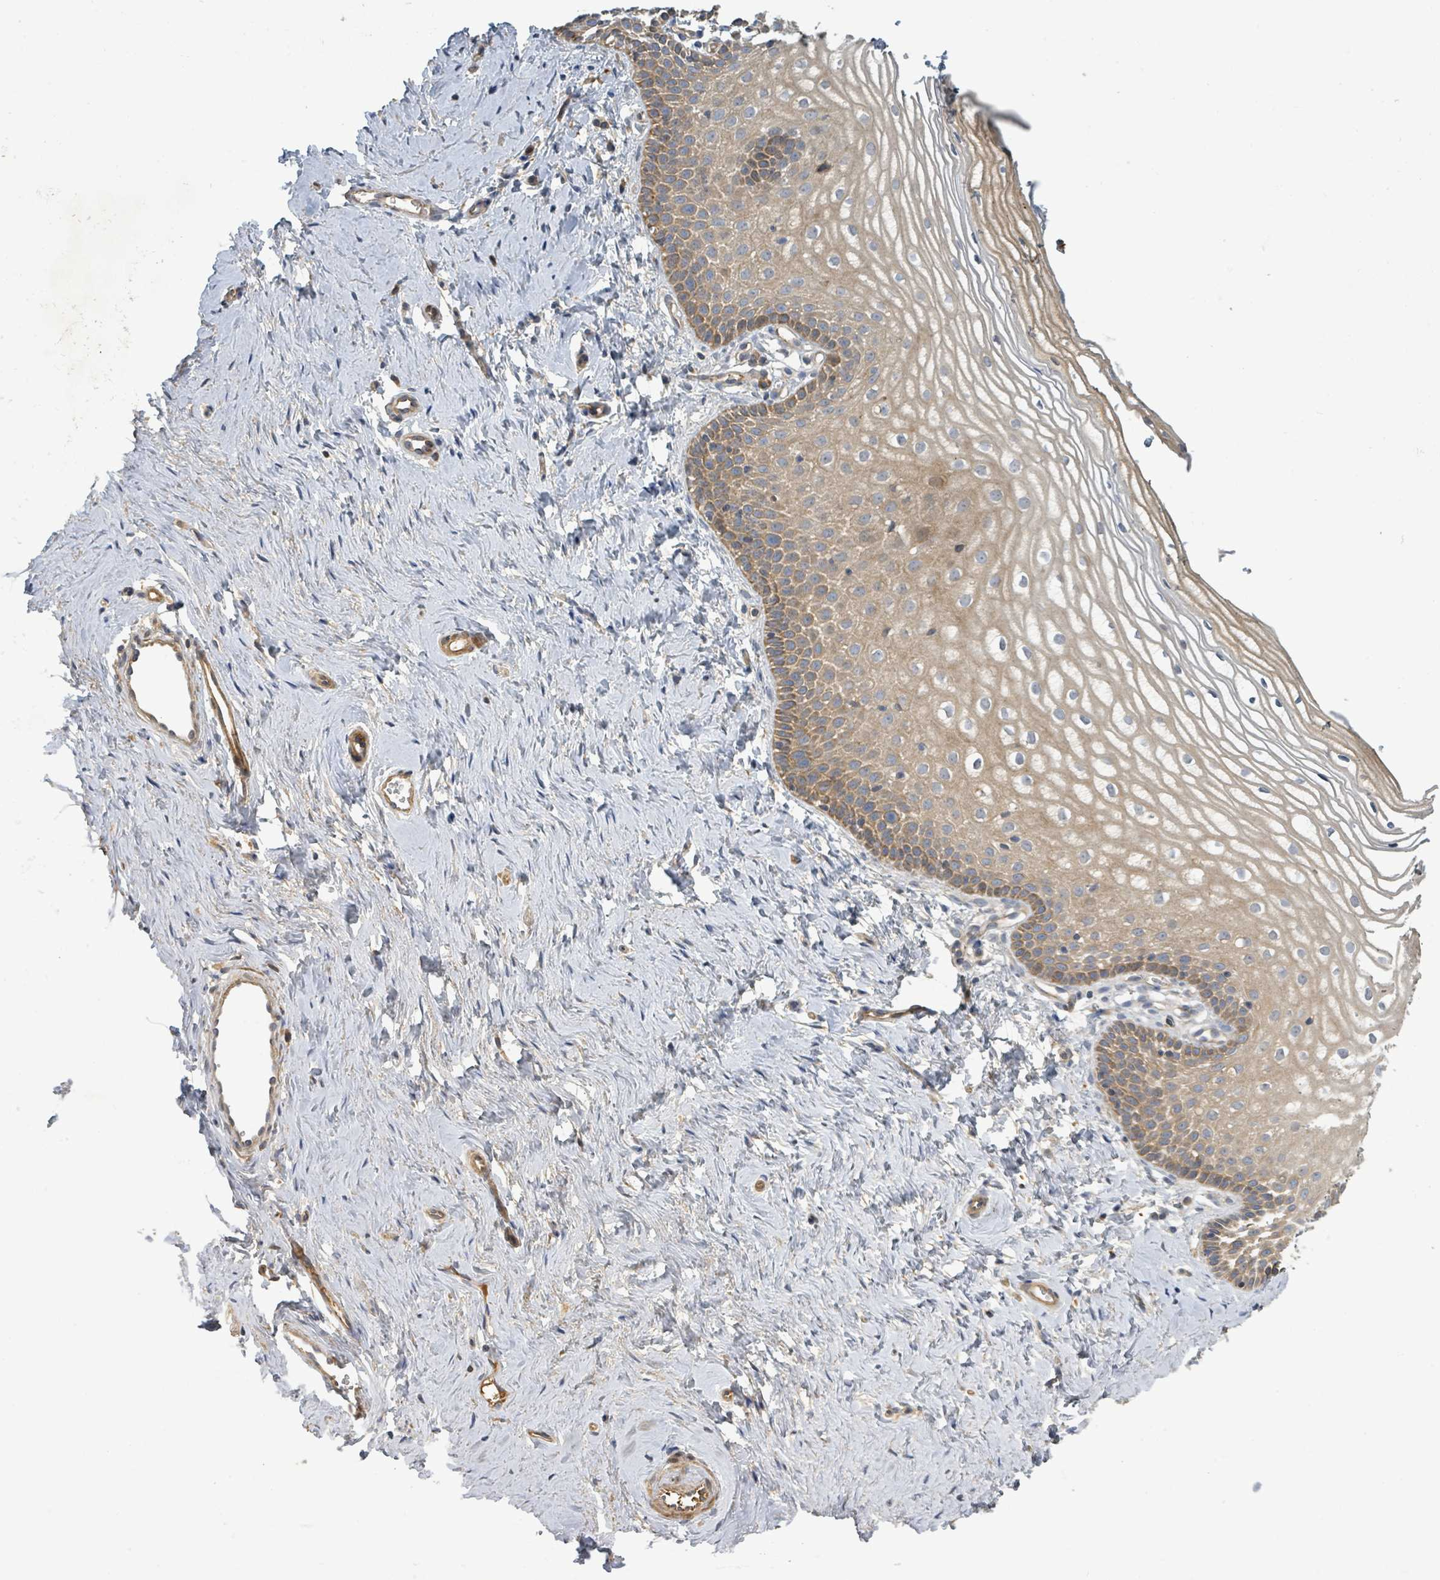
{"staining": {"intensity": "moderate", "quantity": "<25%", "location": "cytoplasmic/membranous"}, "tissue": "vagina", "cell_type": "Squamous epithelial cells", "image_type": "normal", "snomed": [{"axis": "morphology", "description": "Normal tissue, NOS"}, {"axis": "topography", "description": "Vagina"}], "caption": "Protein analysis of normal vagina displays moderate cytoplasmic/membranous positivity in about <25% of squamous epithelial cells.", "gene": "STARD4", "patient": {"sex": "female", "age": 56}}